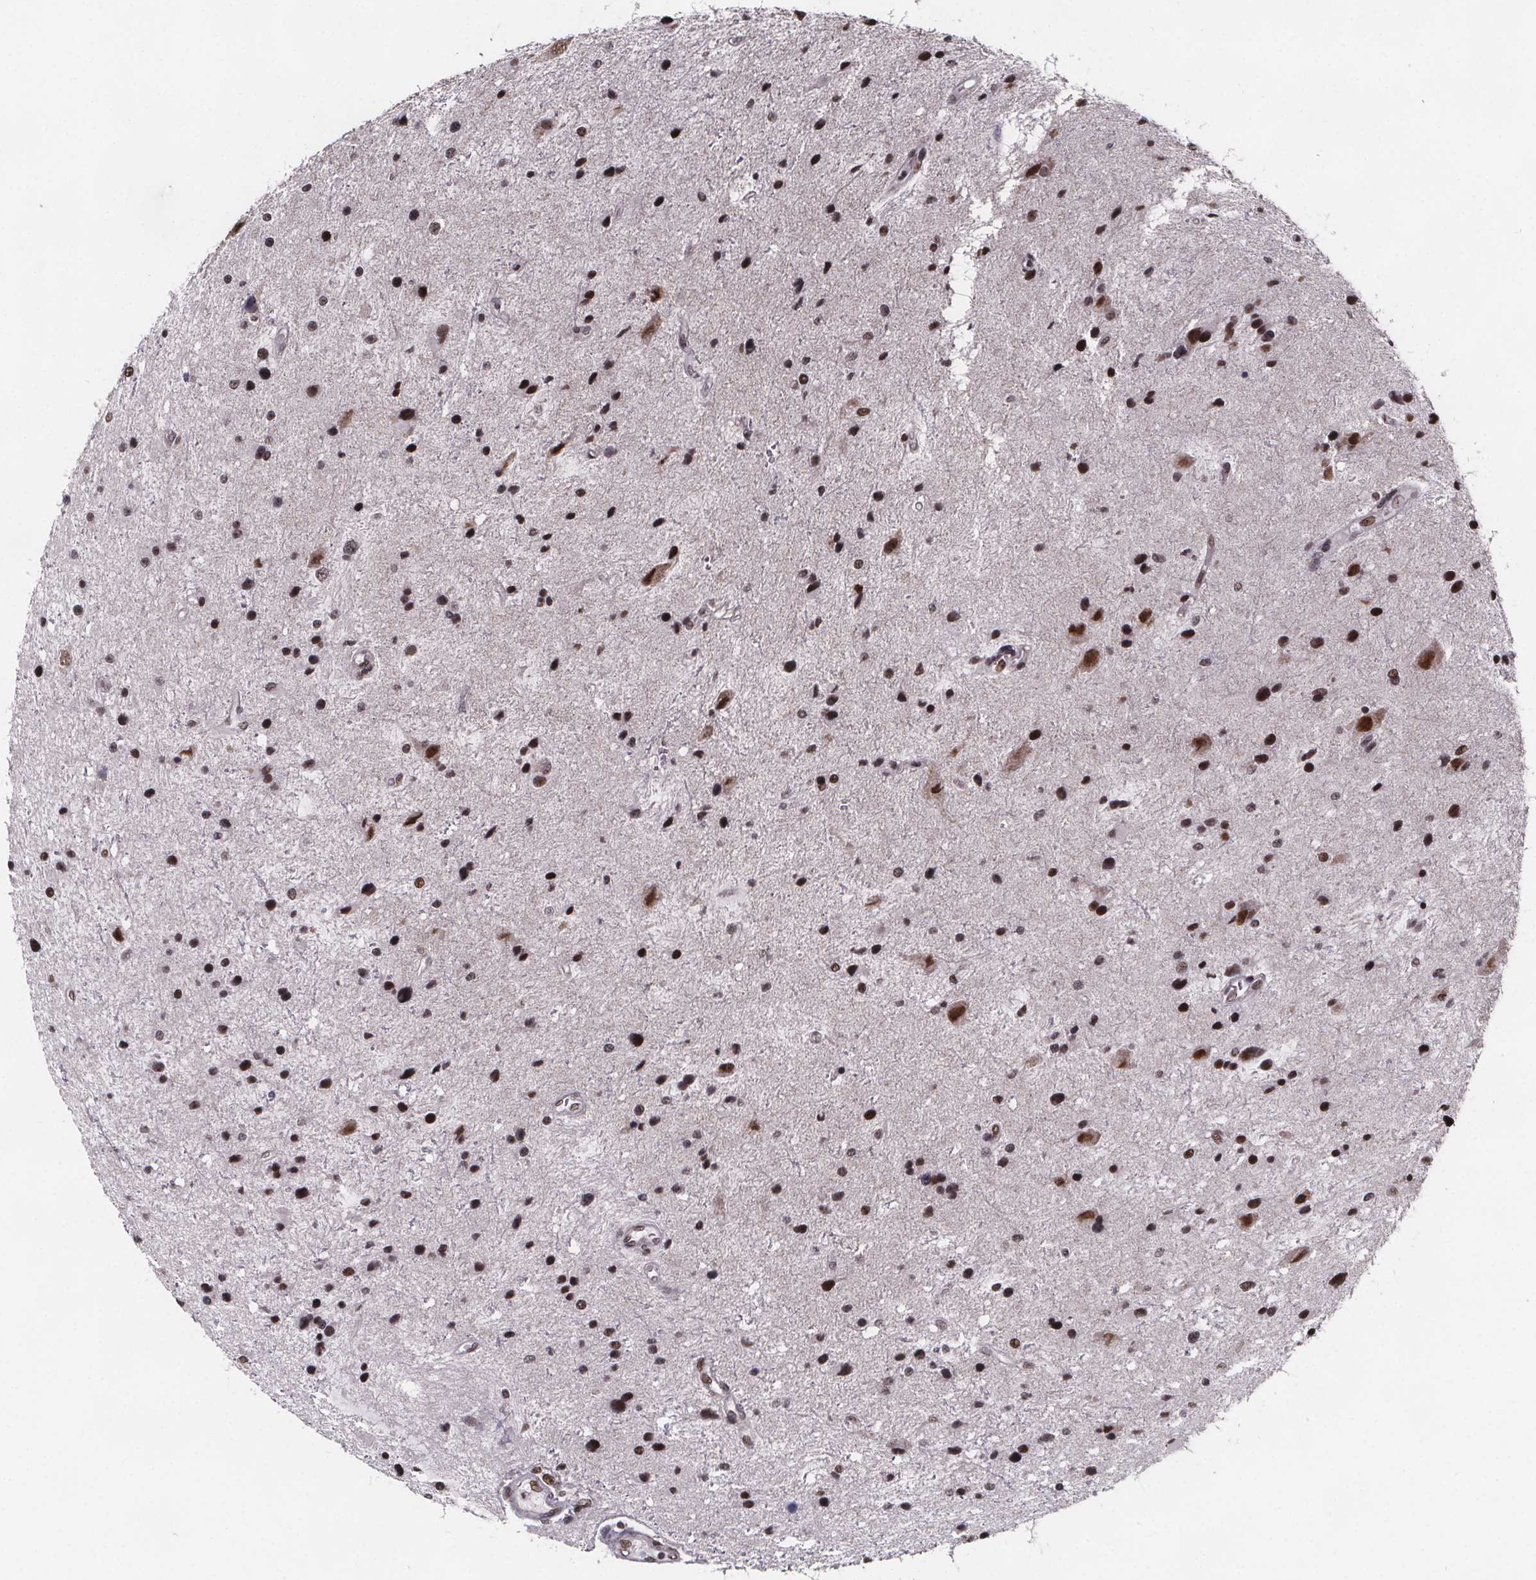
{"staining": {"intensity": "moderate", "quantity": ">75%", "location": "nuclear"}, "tissue": "glioma", "cell_type": "Tumor cells", "image_type": "cancer", "snomed": [{"axis": "morphology", "description": "Glioma, malignant, Low grade"}, {"axis": "topography", "description": "Brain"}], "caption": "The immunohistochemical stain shows moderate nuclear positivity in tumor cells of malignant low-grade glioma tissue.", "gene": "U2SURP", "patient": {"sex": "female", "age": 32}}